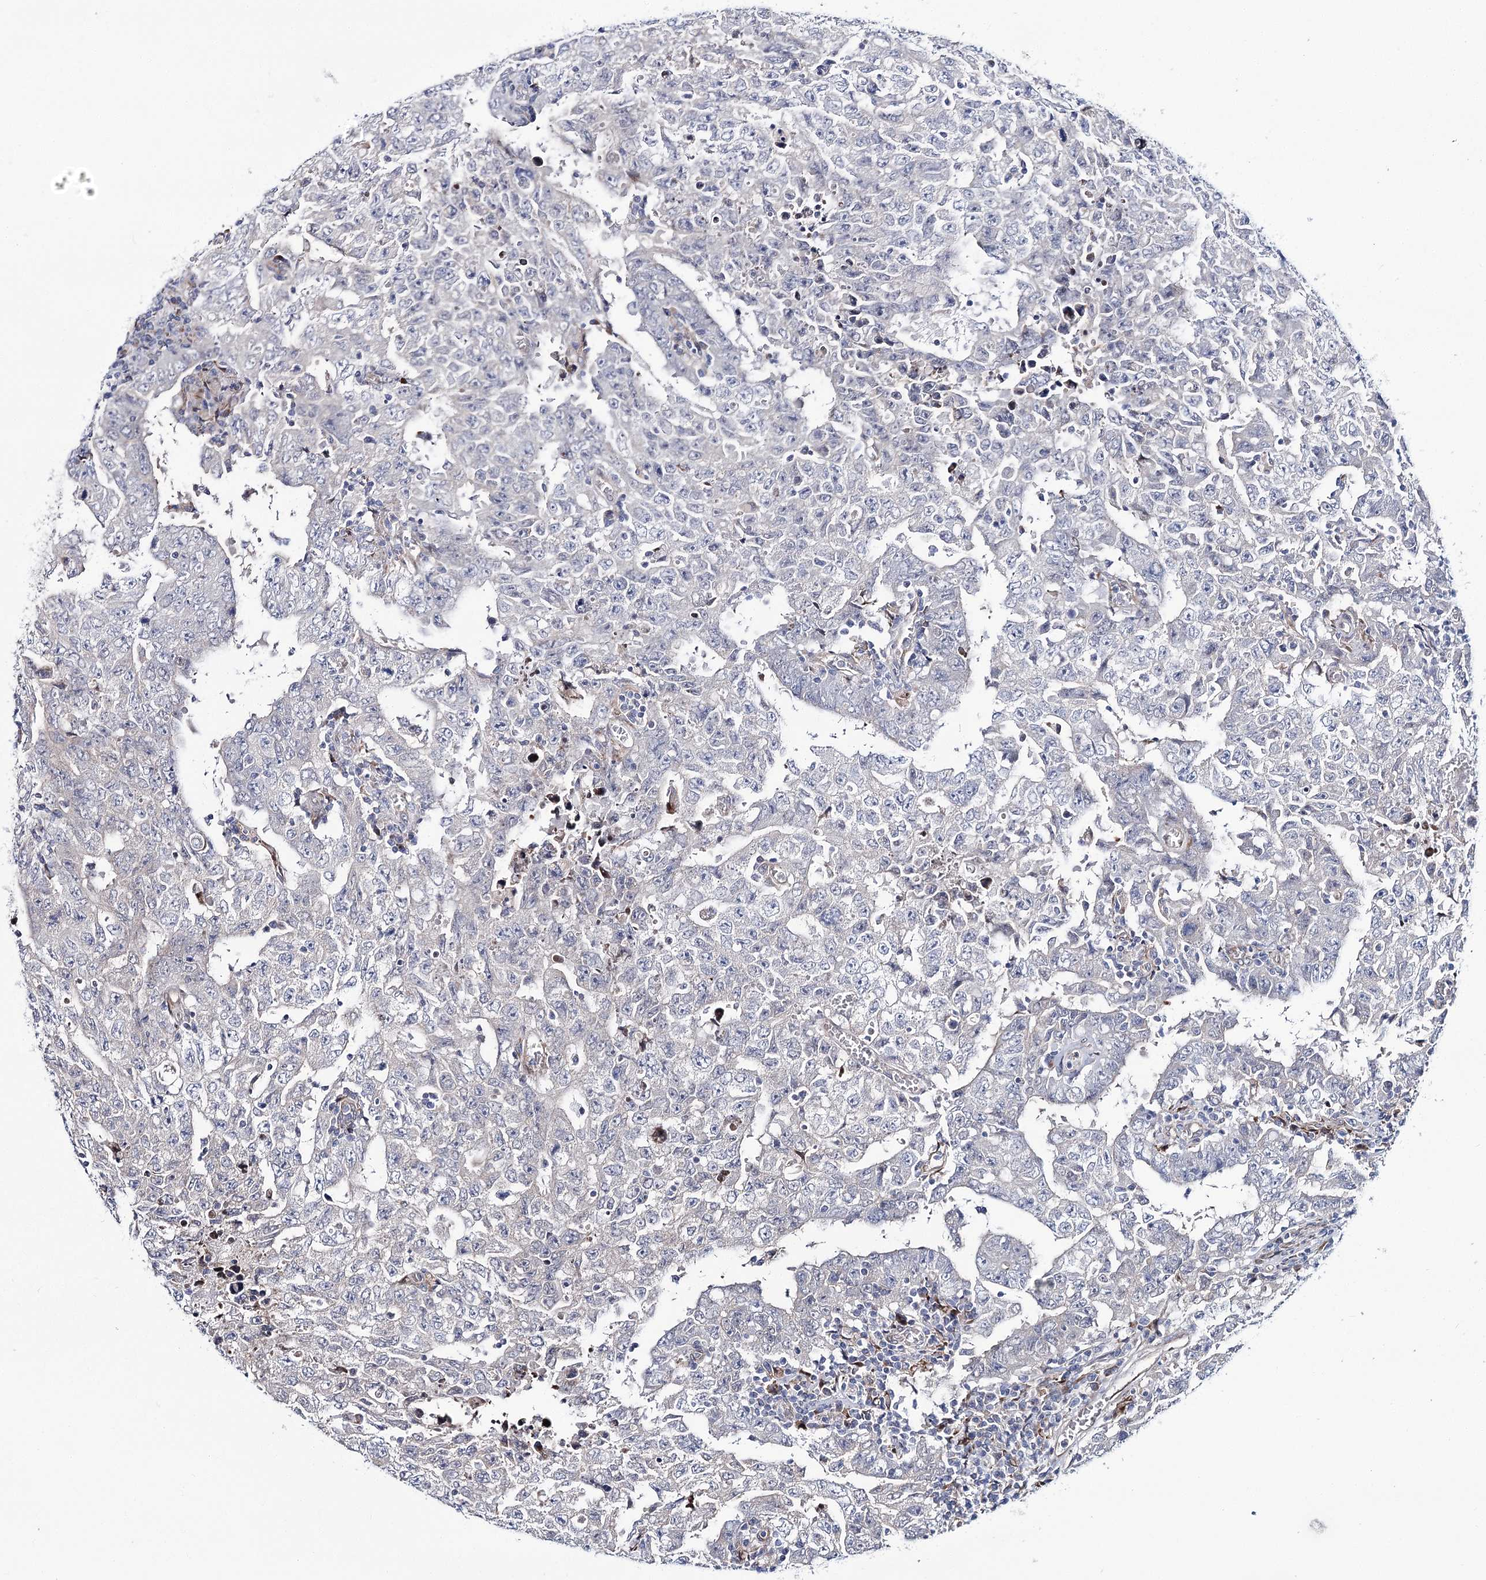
{"staining": {"intensity": "negative", "quantity": "none", "location": "none"}, "tissue": "testis cancer", "cell_type": "Tumor cells", "image_type": "cancer", "snomed": [{"axis": "morphology", "description": "Carcinoma, Embryonal, NOS"}, {"axis": "topography", "description": "Testis"}], "caption": "Immunohistochemistry (IHC) photomicrograph of human testis embryonal carcinoma stained for a protein (brown), which demonstrates no staining in tumor cells.", "gene": "CPLANE1", "patient": {"sex": "male", "age": 26}}